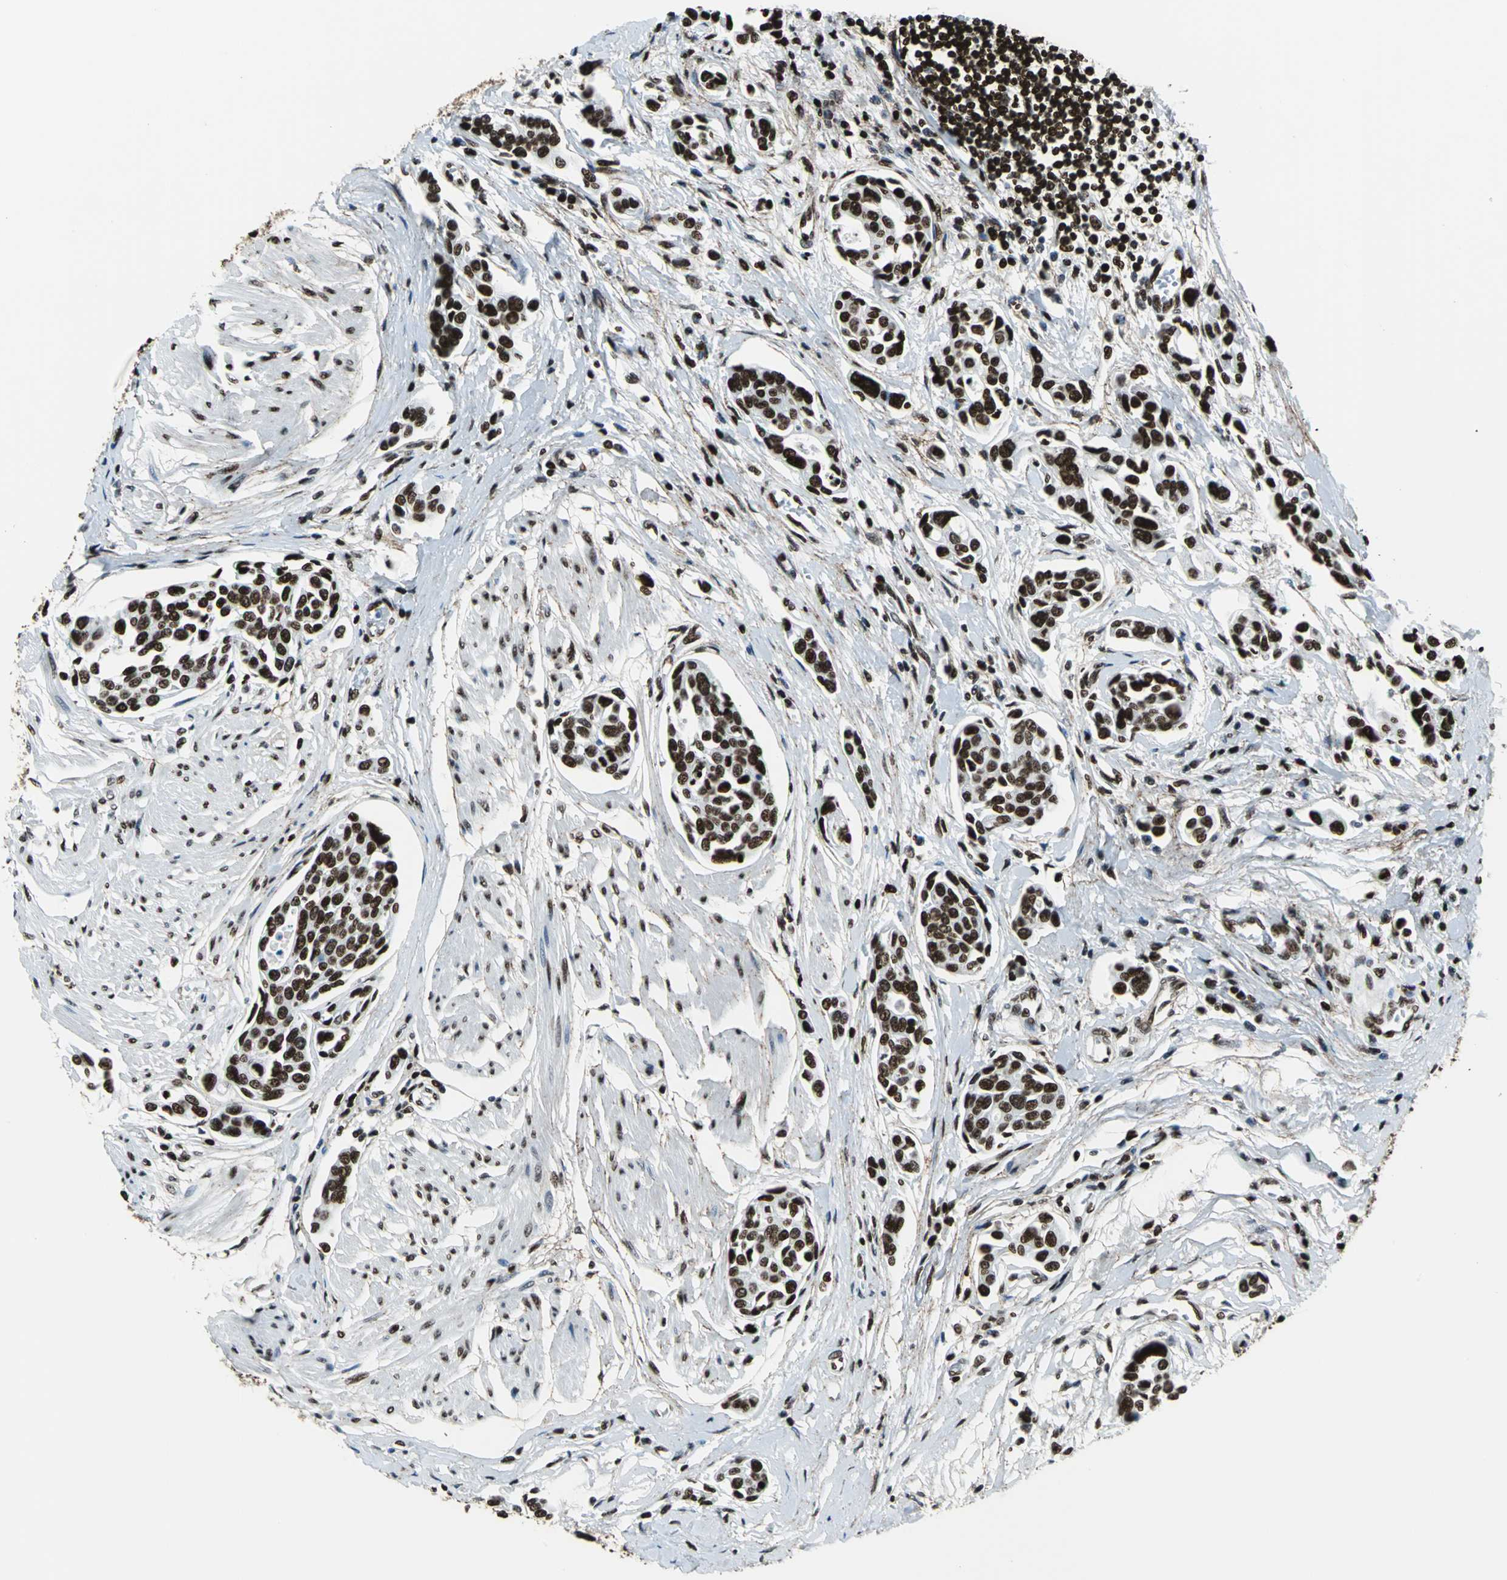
{"staining": {"intensity": "strong", "quantity": ">75%", "location": "nuclear"}, "tissue": "urothelial cancer", "cell_type": "Tumor cells", "image_type": "cancer", "snomed": [{"axis": "morphology", "description": "Urothelial carcinoma, High grade"}, {"axis": "topography", "description": "Urinary bladder"}], "caption": "There is high levels of strong nuclear staining in tumor cells of urothelial carcinoma (high-grade), as demonstrated by immunohistochemical staining (brown color).", "gene": "APEX1", "patient": {"sex": "male", "age": 78}}